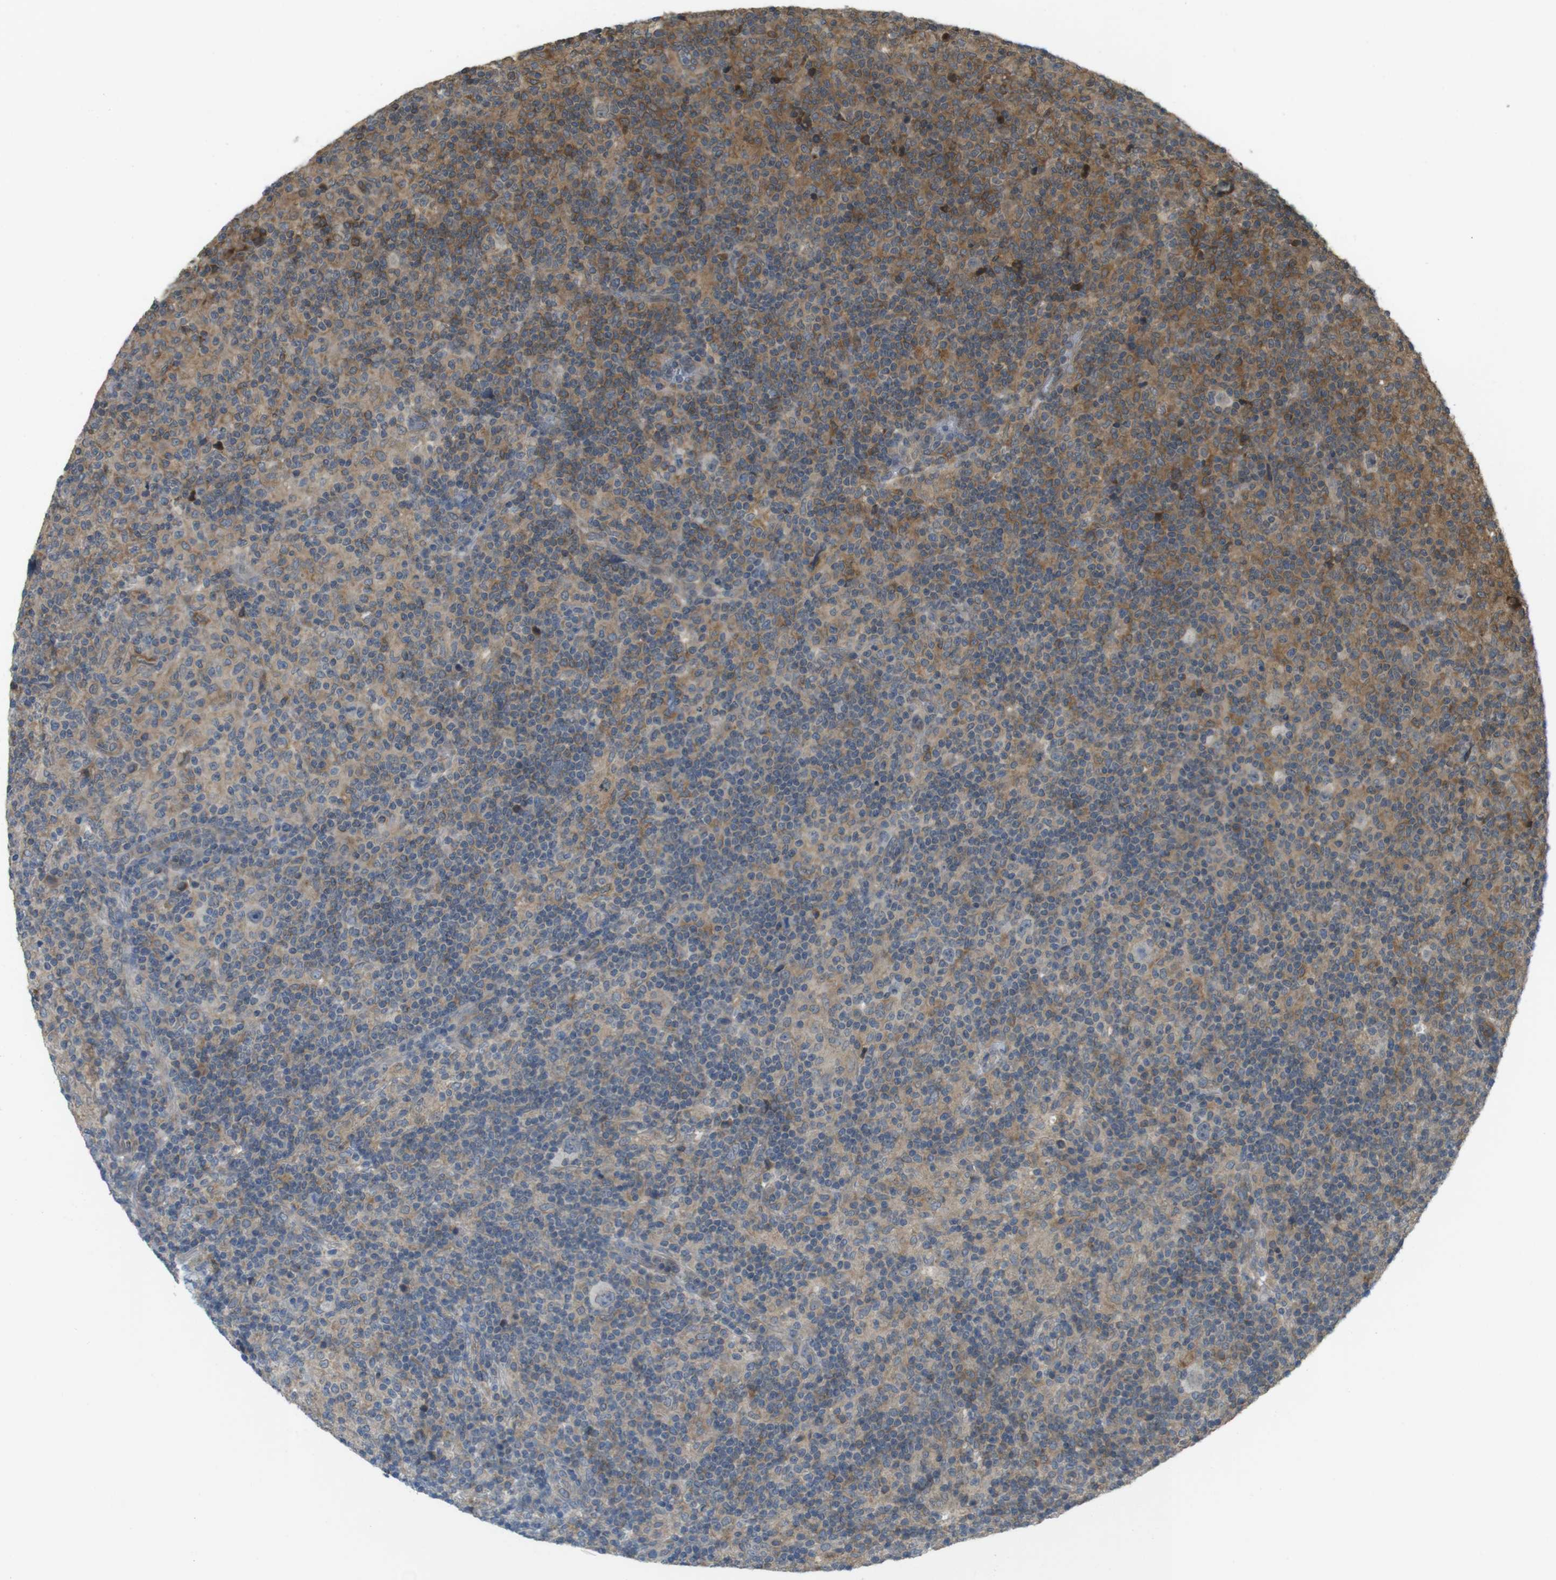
{"staining": {"intensity": "negative", "quantity": "none", "location": "none"}, "tissue": "lymphoma", "cell_type": "Tumor cells", "image_type": "cancer", "snomed": [{"axis": "morphology", "description": "Hodgkin's disease, NOS"}, {"axis": "topography", "description": "Lymph node"}], "caption": "The histopathology image shows no staining of tumor cells in lymphoma. The staining was performed using DAB to visualize the protein expression in brown, while the nuclei were stained in blue with hematoxylin (Magnification: 20x).", "gene": "RNF130", "patient": {"sex": "male", "age": 70}}